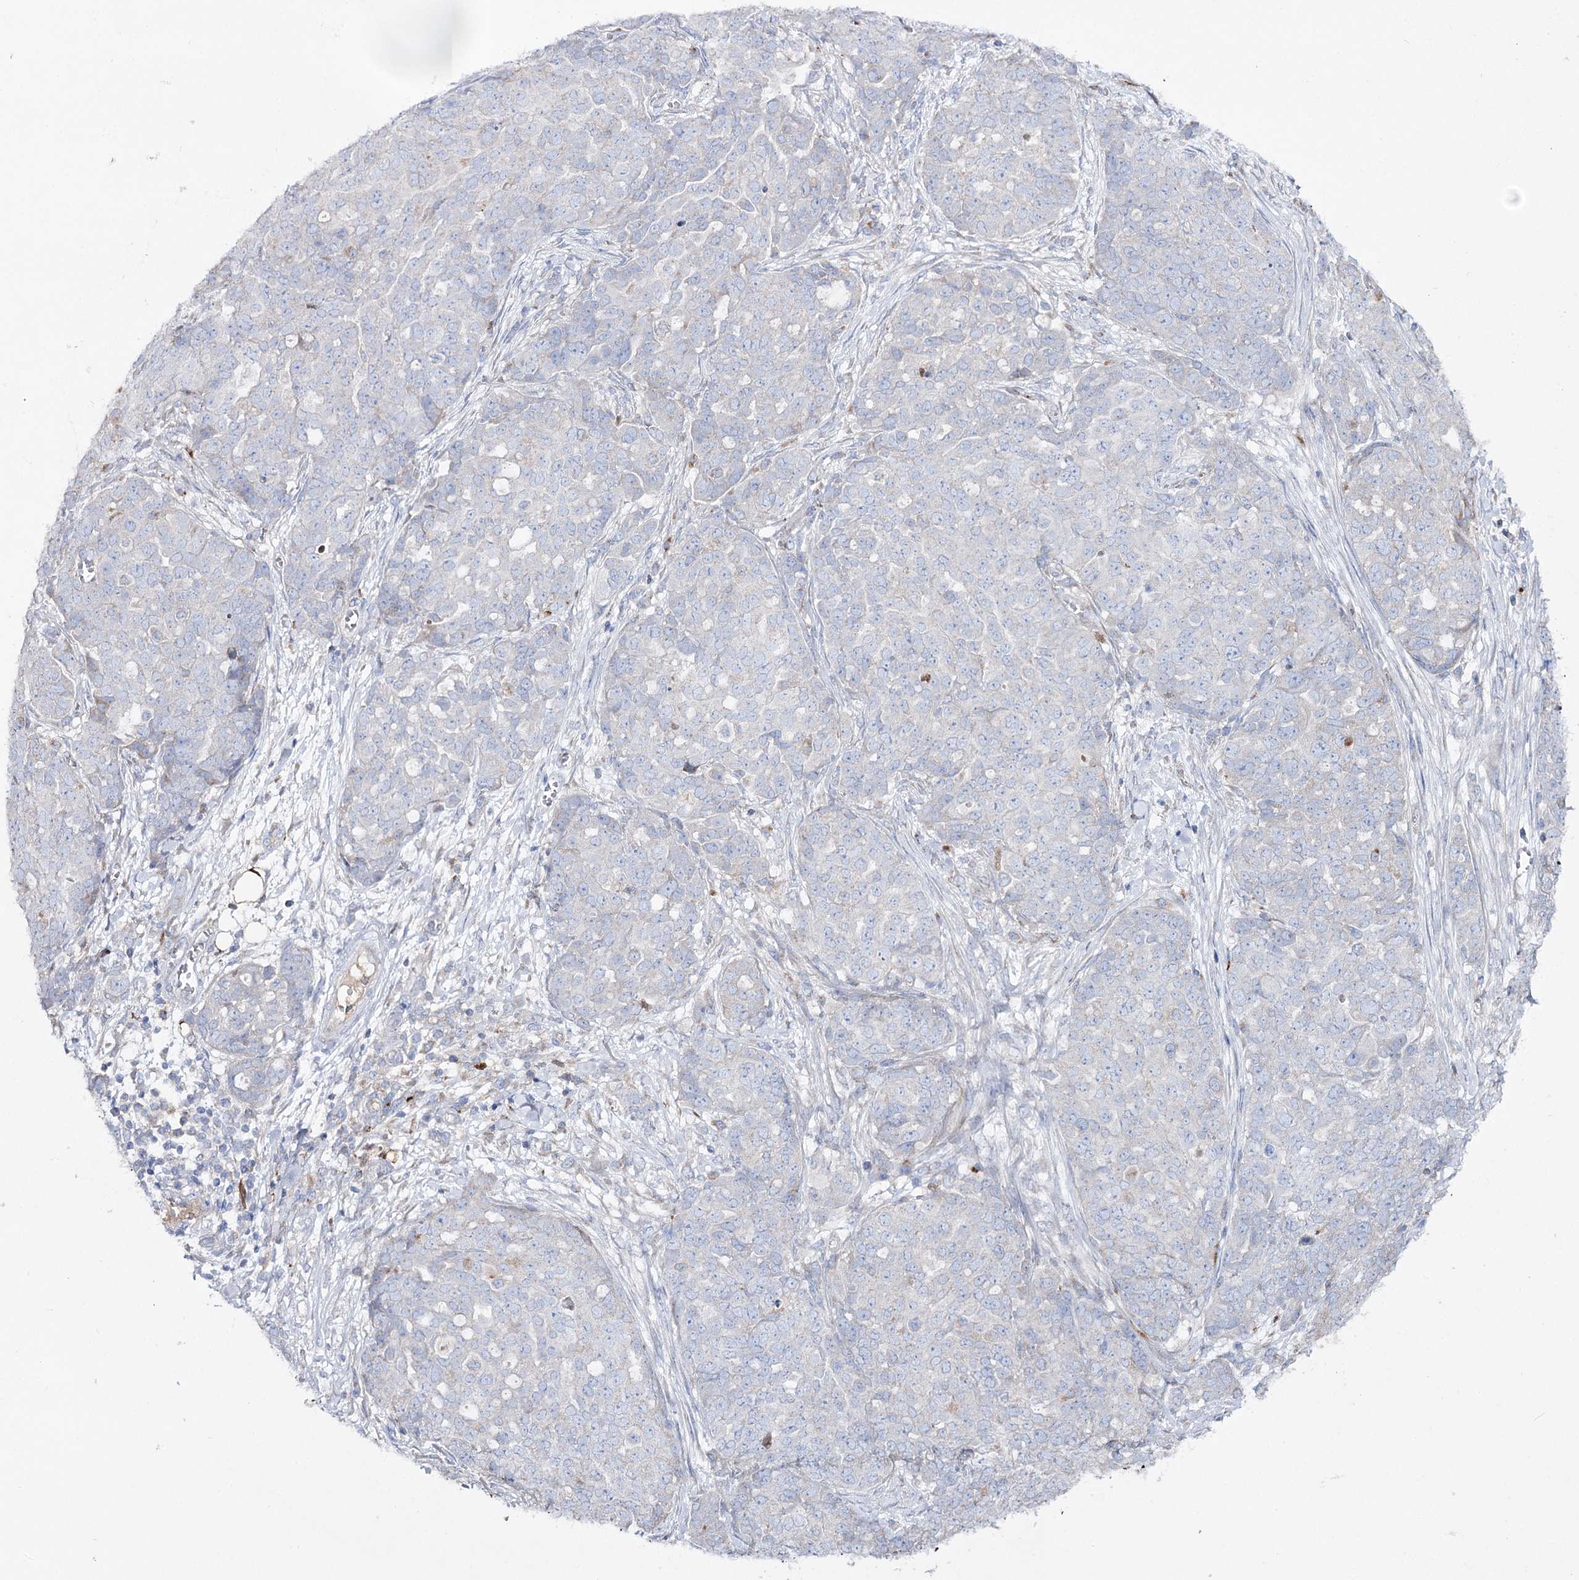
{"staining": {"intensity": "negative", "quantity": "none", "location": "none"}, "tissue": "ovarian cancer", "cell_type": "Tumor cells", "image_type": "cancer", "snomed": [{"axis": "morphology", "description": "Cystadenocarcinoma, serous, NOS"}, {"axis": "topography", "description": "Soft tissue"}, {"axis": "topography", "description": "Ovary"}], "caption": "DAB immunohistochemical staining of human ovarian serous cystadenocarcinoma displays no significant expression in tumor cells. (DAB (3,3'-diaminobenzidine) immunohistochemistry with hematoxylin counter stain).", "gene": "NAGLU", "patient": {"sex": "female", "age": 57}}